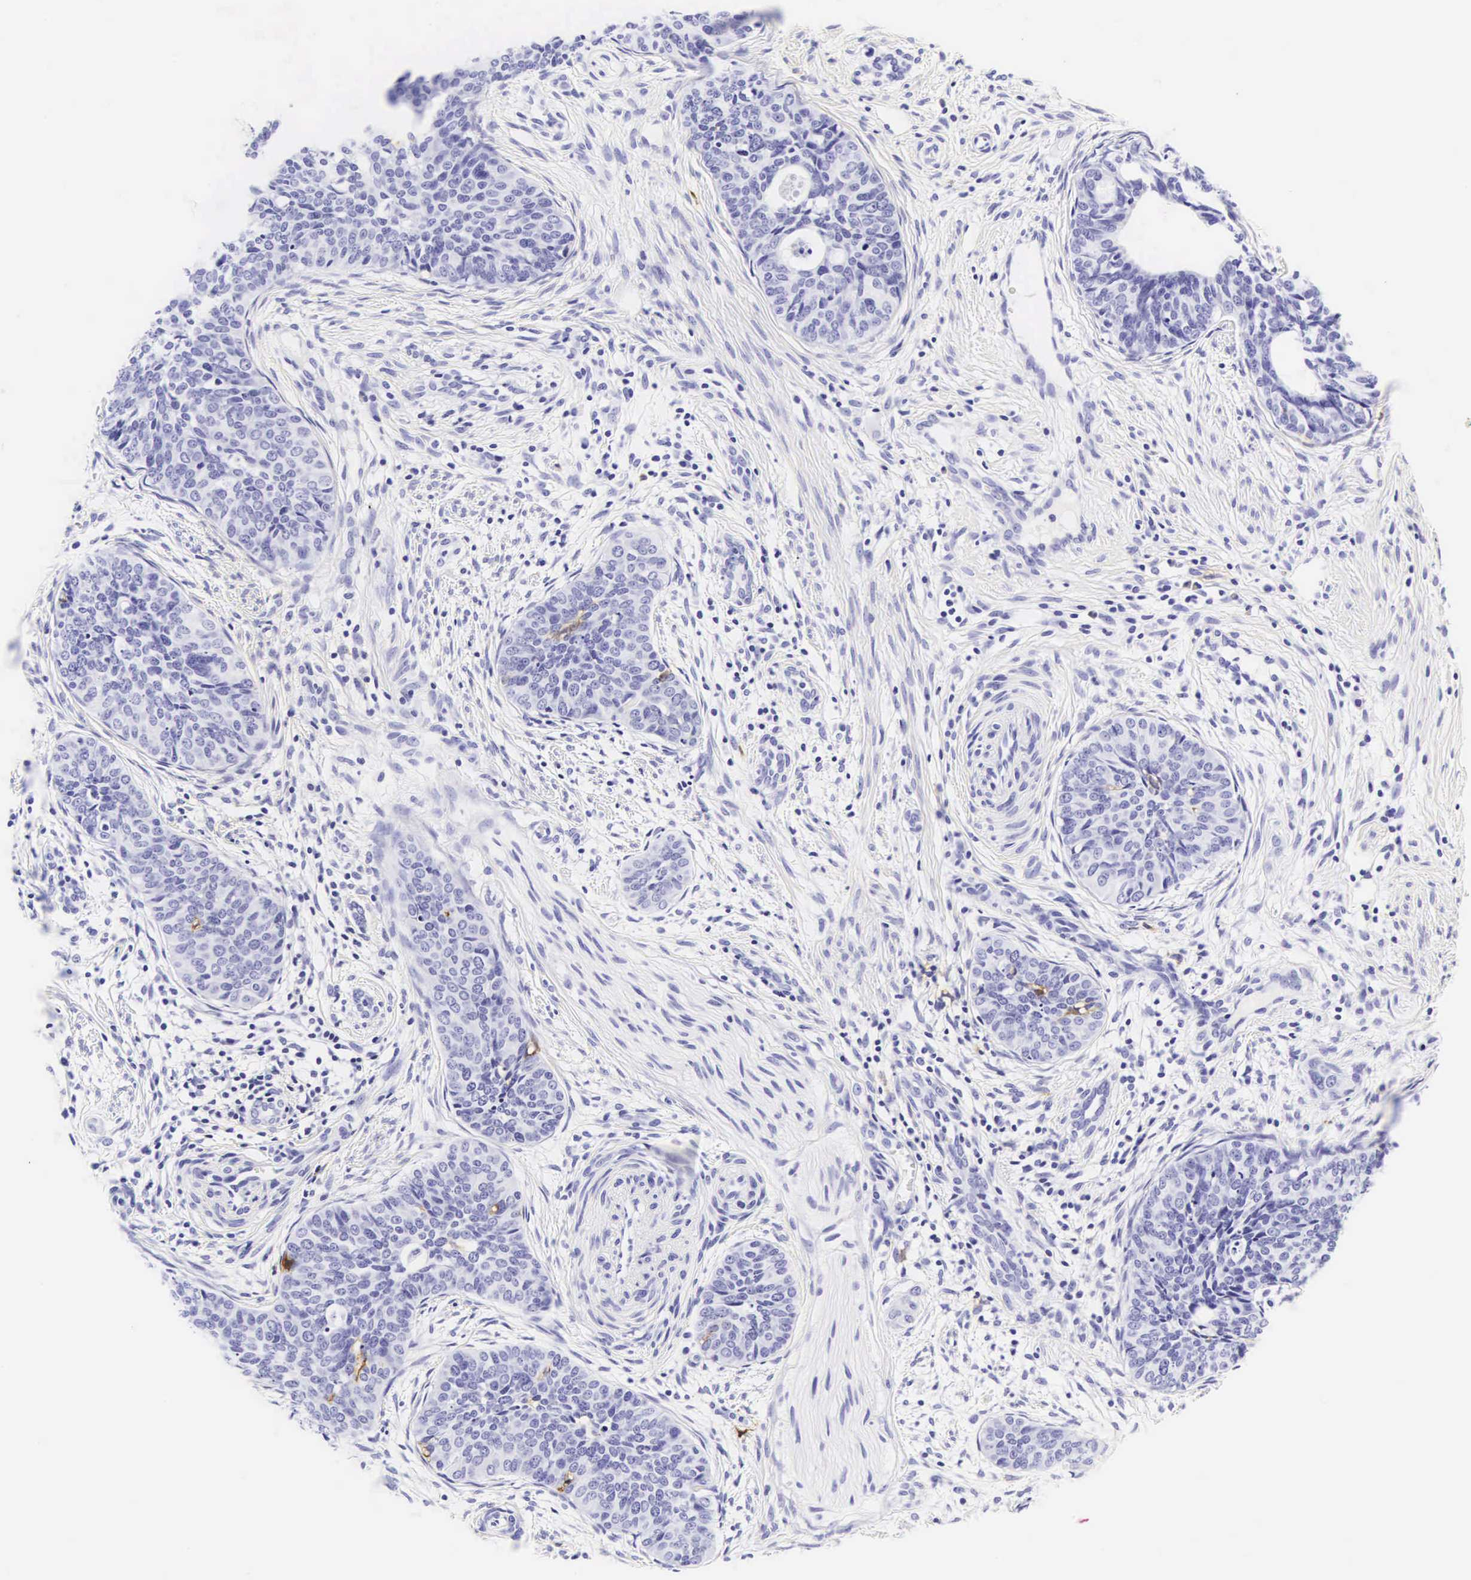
{"staining": {"intensity": "negative", "quantity": "none", "location": "none"}, "tissue": "cervical cancer", "cell_type": "Tumor cells", "image_type": "cancer", "snomed": [{"axis": "morphology", "description": "Squamous cell carcinoma, NOS"}, {"axis": "topography", "description": "Cervix"}], "caption": "Cervical cancer was stained to show a protein in brown. There is no significant positivity in tumor cells. (DAB (3,3'-diaminobenzidine) immunohistochemistry visualized using brightfield microscopy, high magnification).", "gene": "CD1A", "patient": {"sex": "female", "age": 34}}